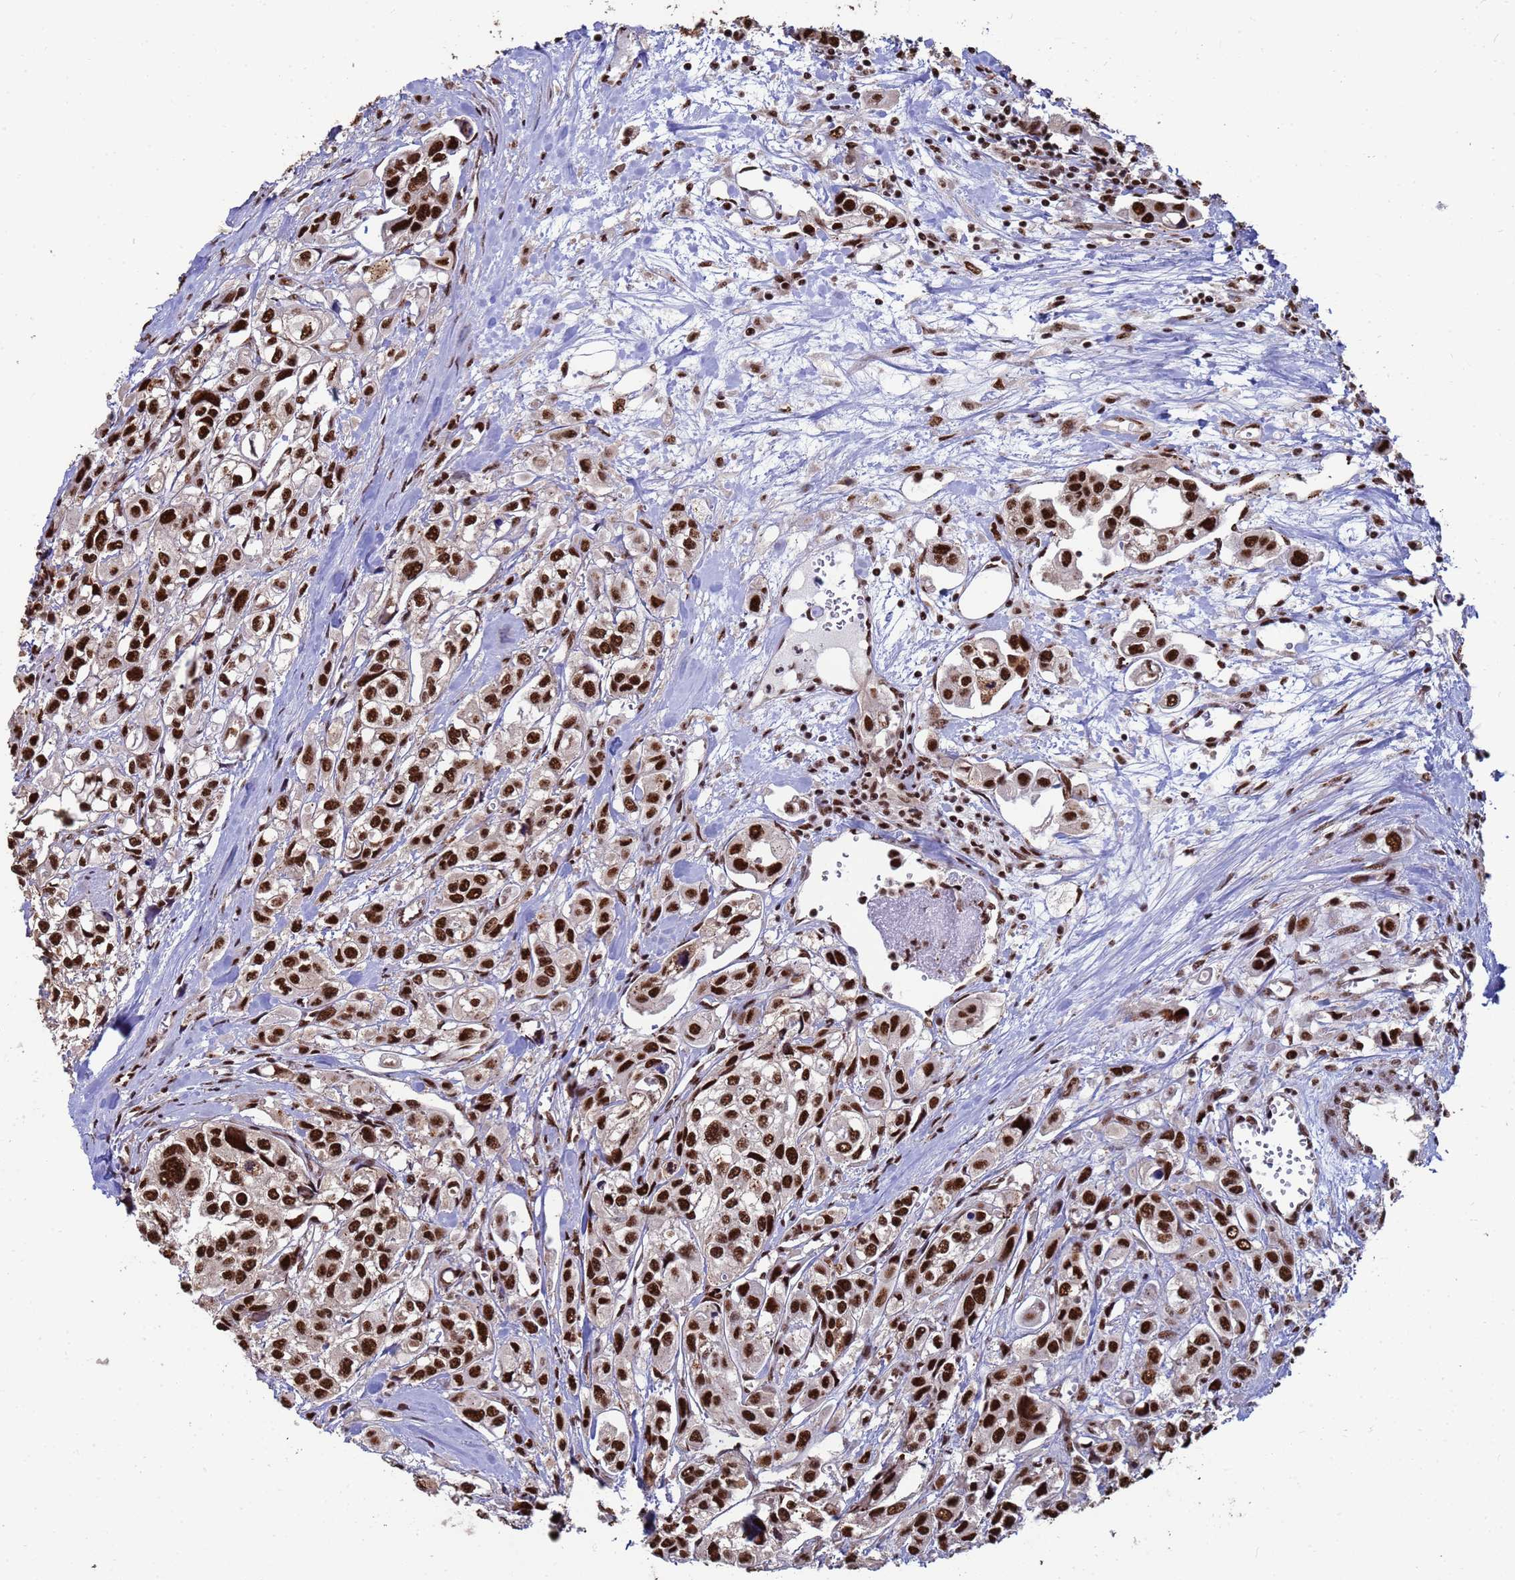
{"staining": {"intensity": "strong", "quantity": ">75%", "location": "nuclear"}, "tissue": "urothelial cancer", "cell_type": "Tumor cells", "image_type": "cancer", "snomed": [{"axis": "morphology", "description": "Urothelial carcinoma, High grade"}, {"axis": "topography", "description": "Urinary bladder"}], "caption": "Protein analysis of urothelial cancer tissue exhibits strong nuclear staining in approximately >75% of tumor cells.", "gene": "SF3B2", "patient": {"sex": "male", "age": 67}}